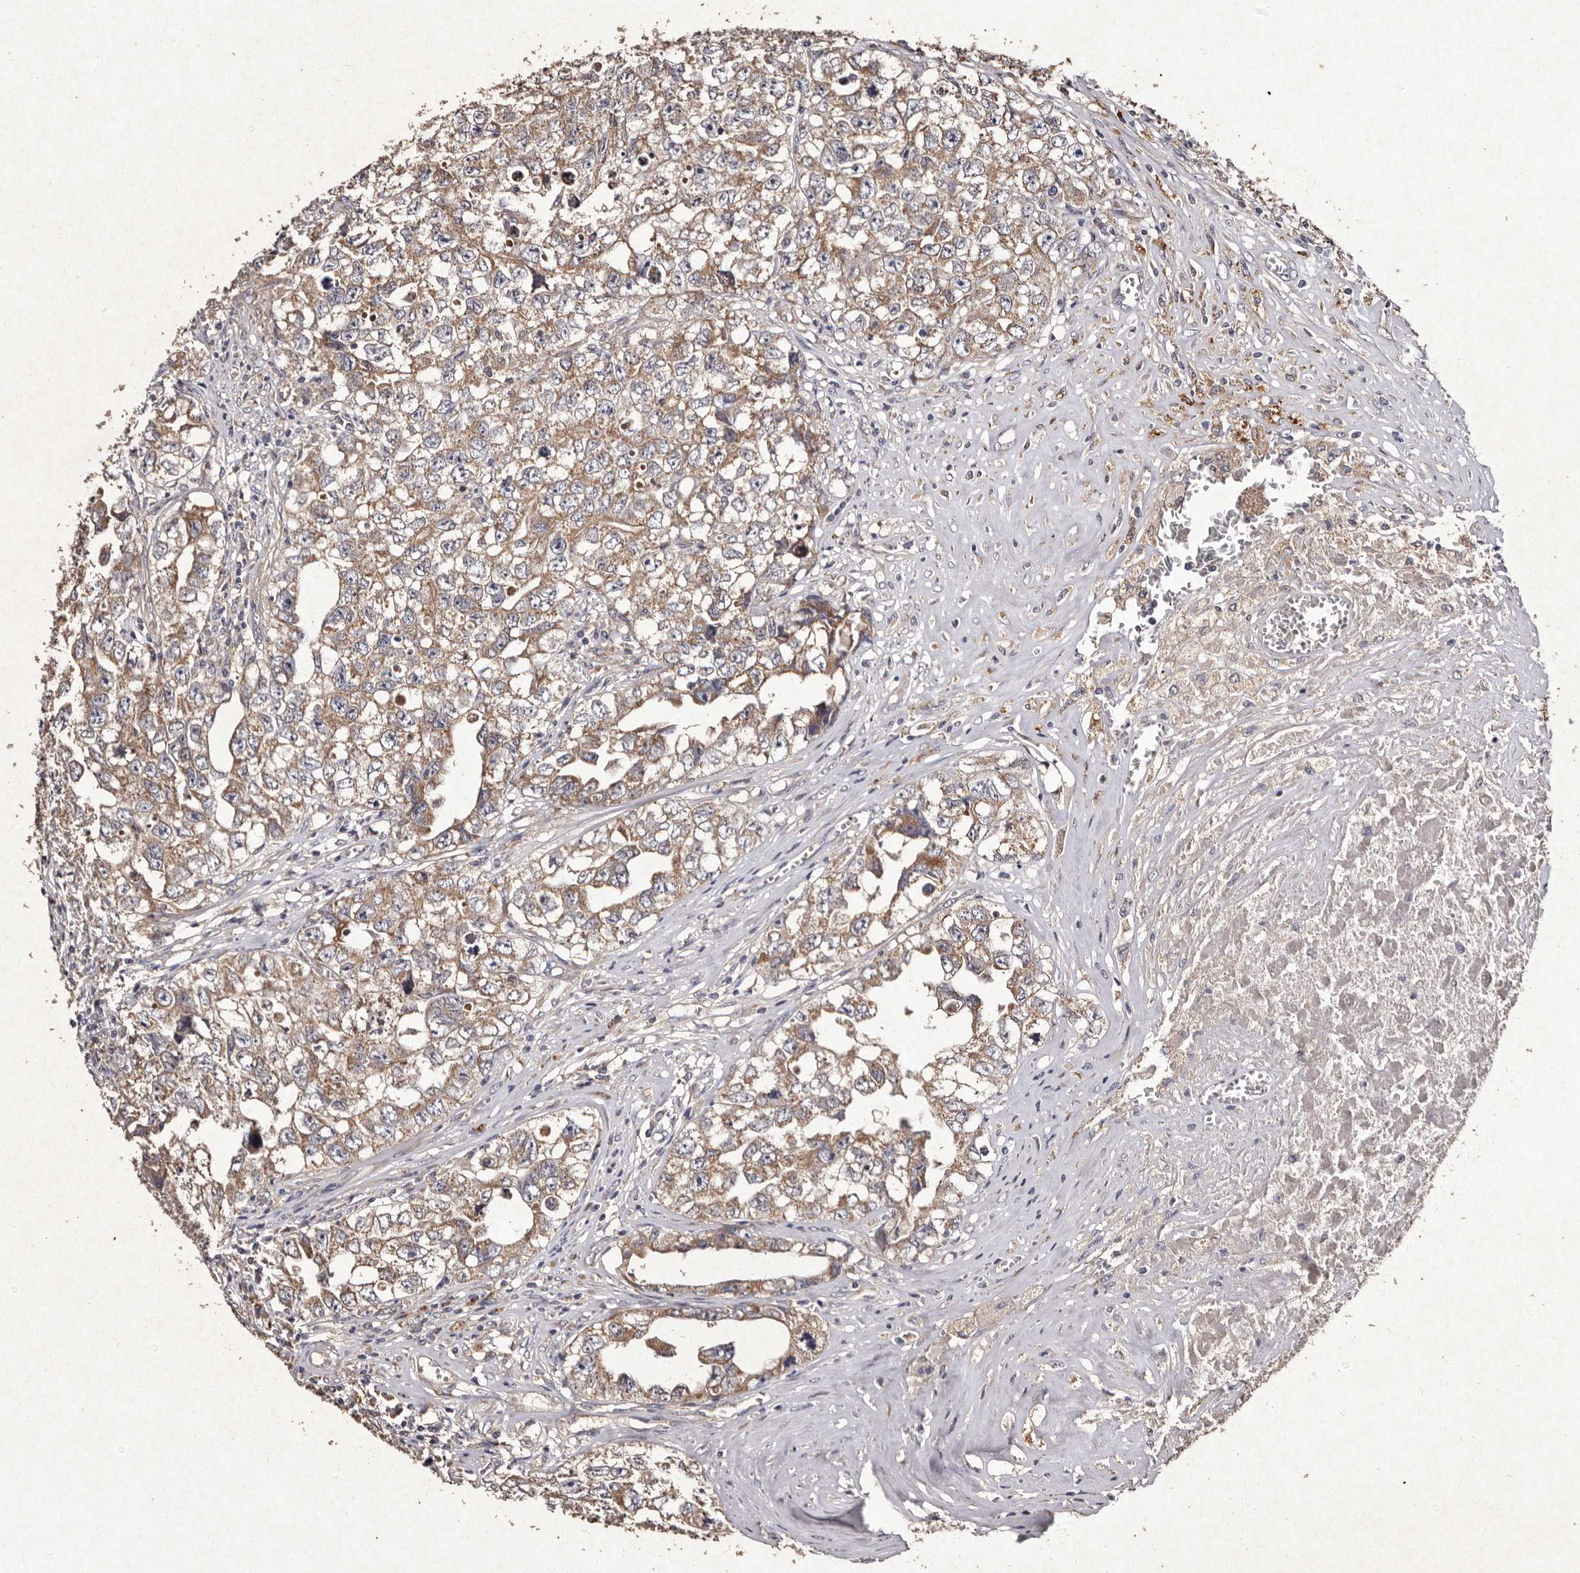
{"staining": {"intensity": "weak", "quantity": ">75%", "location": "cytoplasmic/membranous"}, "tissue": "testis cancer", "cell_type": "Tumor cells", "image_type": "cancer", "snomed": [{"axis": "morphology", "description": "Seminoma, NOS"}, {"axis": "morphology", "description": "Carcinoma, Embryonal, NOS"}, {"axis": "topography", "description": "Testis"}], "caption": "IHC photomicrograph of testis cancer (seminoma) stained for a protein (brown), which reveals low levels of weak cytoplasmic/membranous positivity in about >75% of tumor cells.", "gene": "TFB1M", "patient": {"sex": "male", "age": 43}}